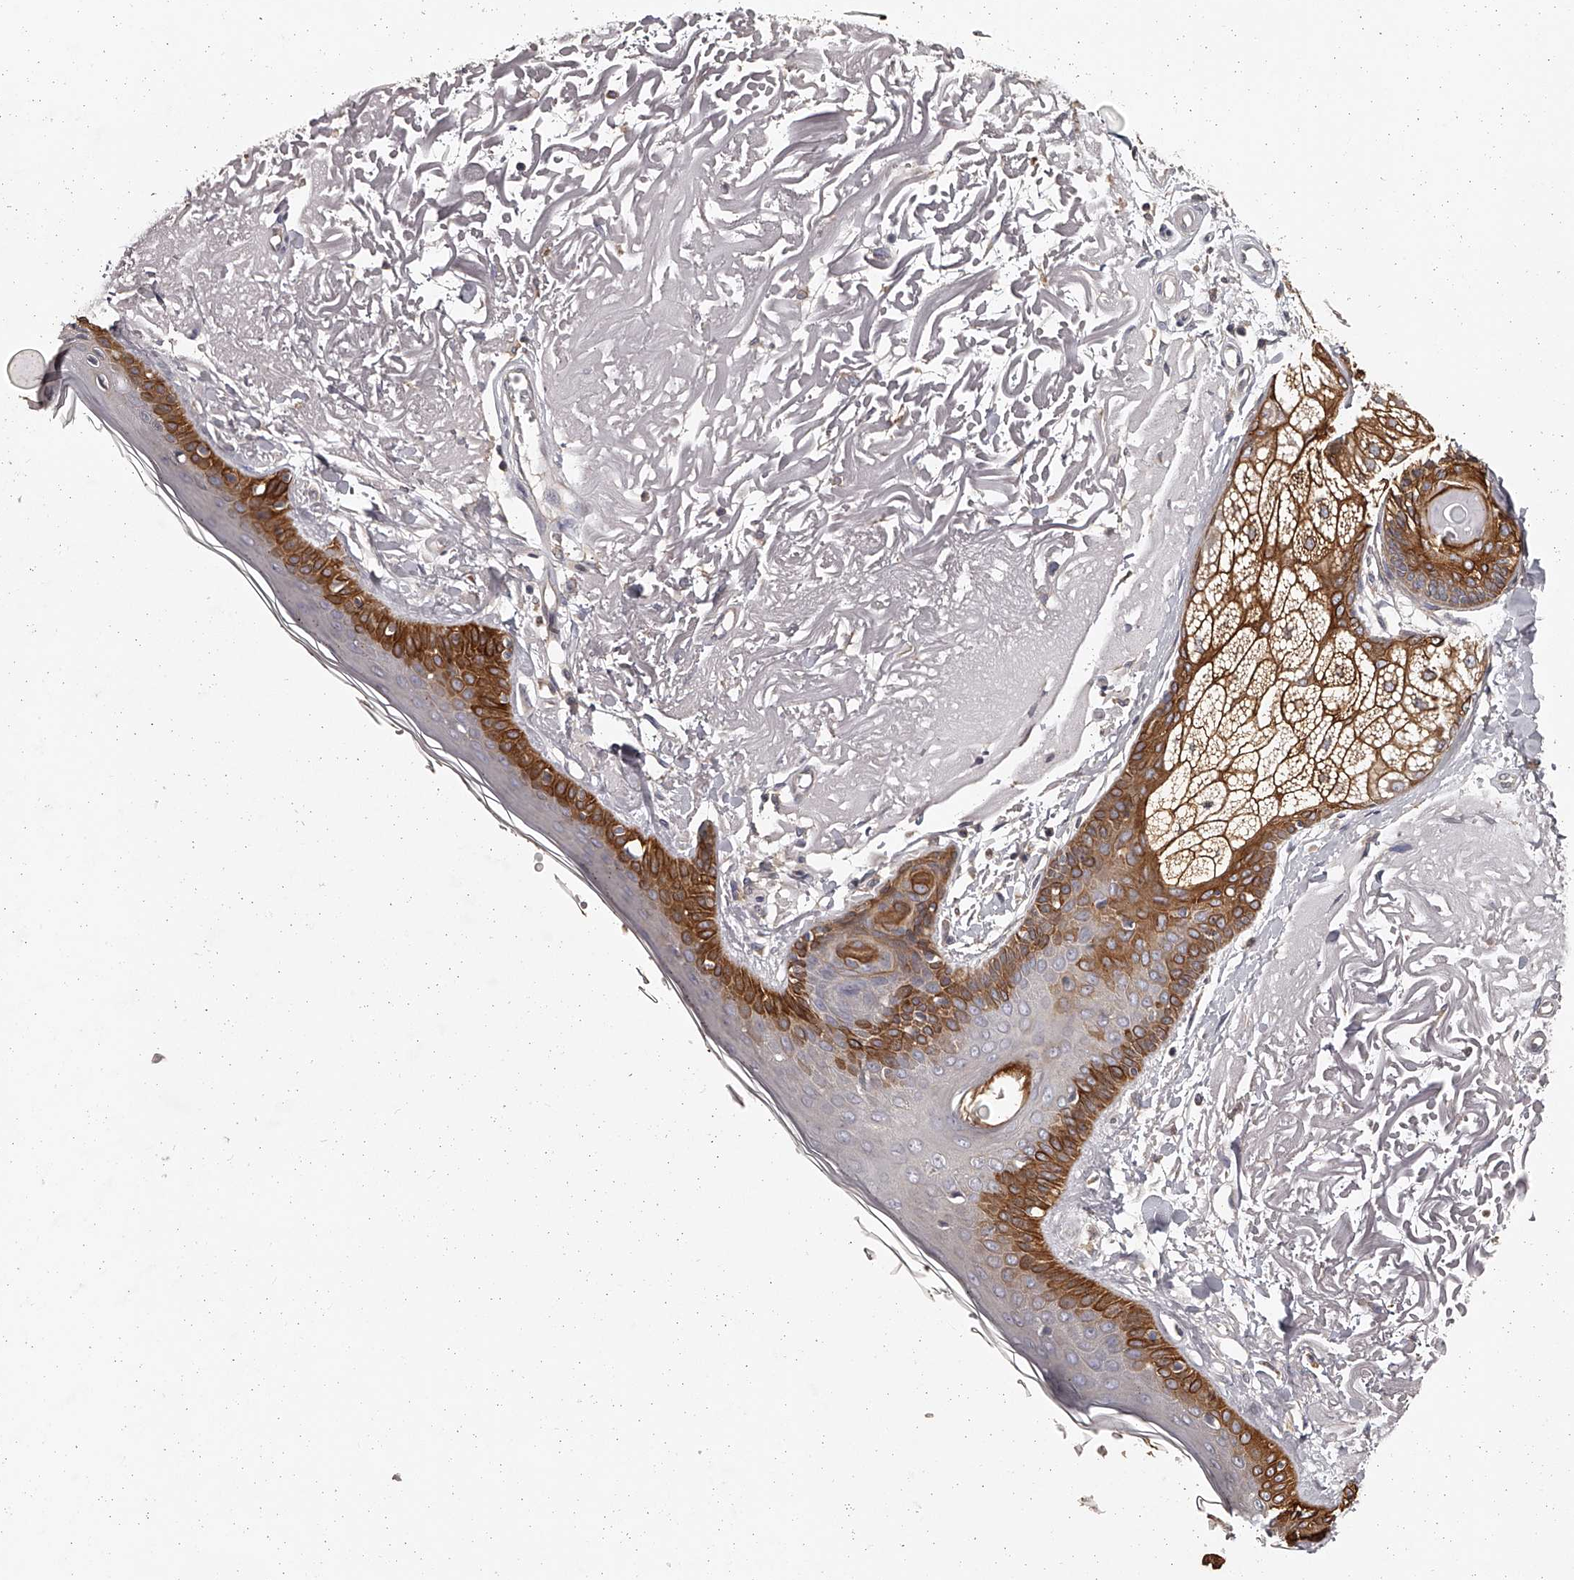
{"staining": {"intensity": "negative", "quantity": "none", "location": "none"}, "tissue": "skin", "cell_type": "Fibroblasts", "image_type": "normal", "snomed": [{"axis": "morphology", "description": "Normal tissue, NOS"}, {"axis": "topography", "description": "Skin"}, {"axis": "topography", "description": "Skeletal muscle"}], "caption": "This is an IHC micrograph of unremarkable skin. There is no positivity in fibroblasts.", "gene": "TNN", "patient": {"sex": "male", "age": 83}}